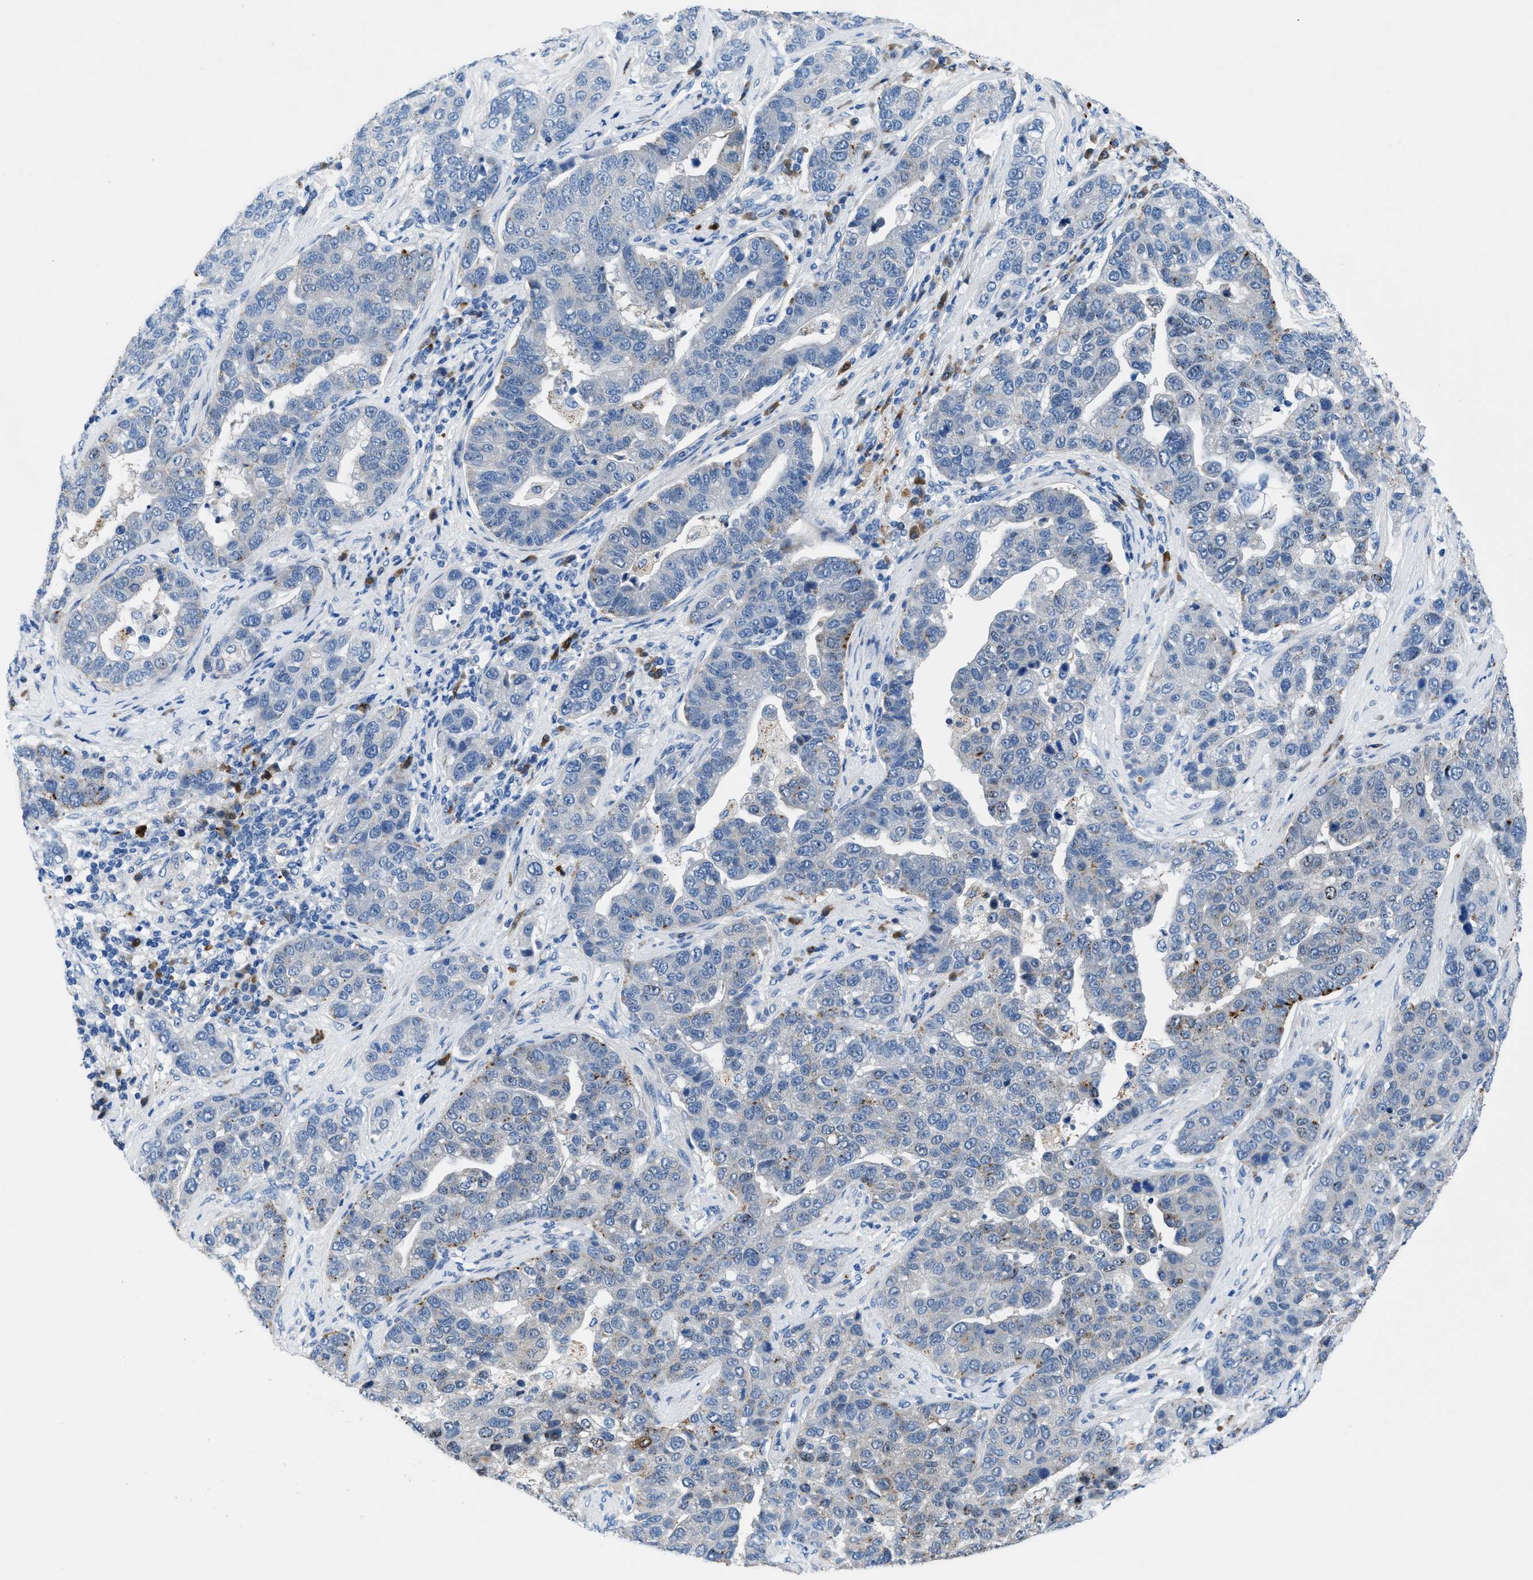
{"staining": {"intensity": "negative", "quantity": "none", "location": "none"}, "tissue": "pancreatic cancer", "cell_type": "Tumor cells", "image_type": "cancer", "snomed": [{"axis": "morphology", "description": "Adenocarcinoma, NOS"}, {"axis": "topography", "description": "Pancreas"}], "caption": "High magnification brightfield microscopy of adenocarcinoma (pancreatic) stained with DAB (3,3'-diaminobenzidine) (brown) and counterstained with hematoxylin (blue): tumor cells show no significant expression.", "gene": "UAP1", "patient": {"sex": "female", "age": 61}}